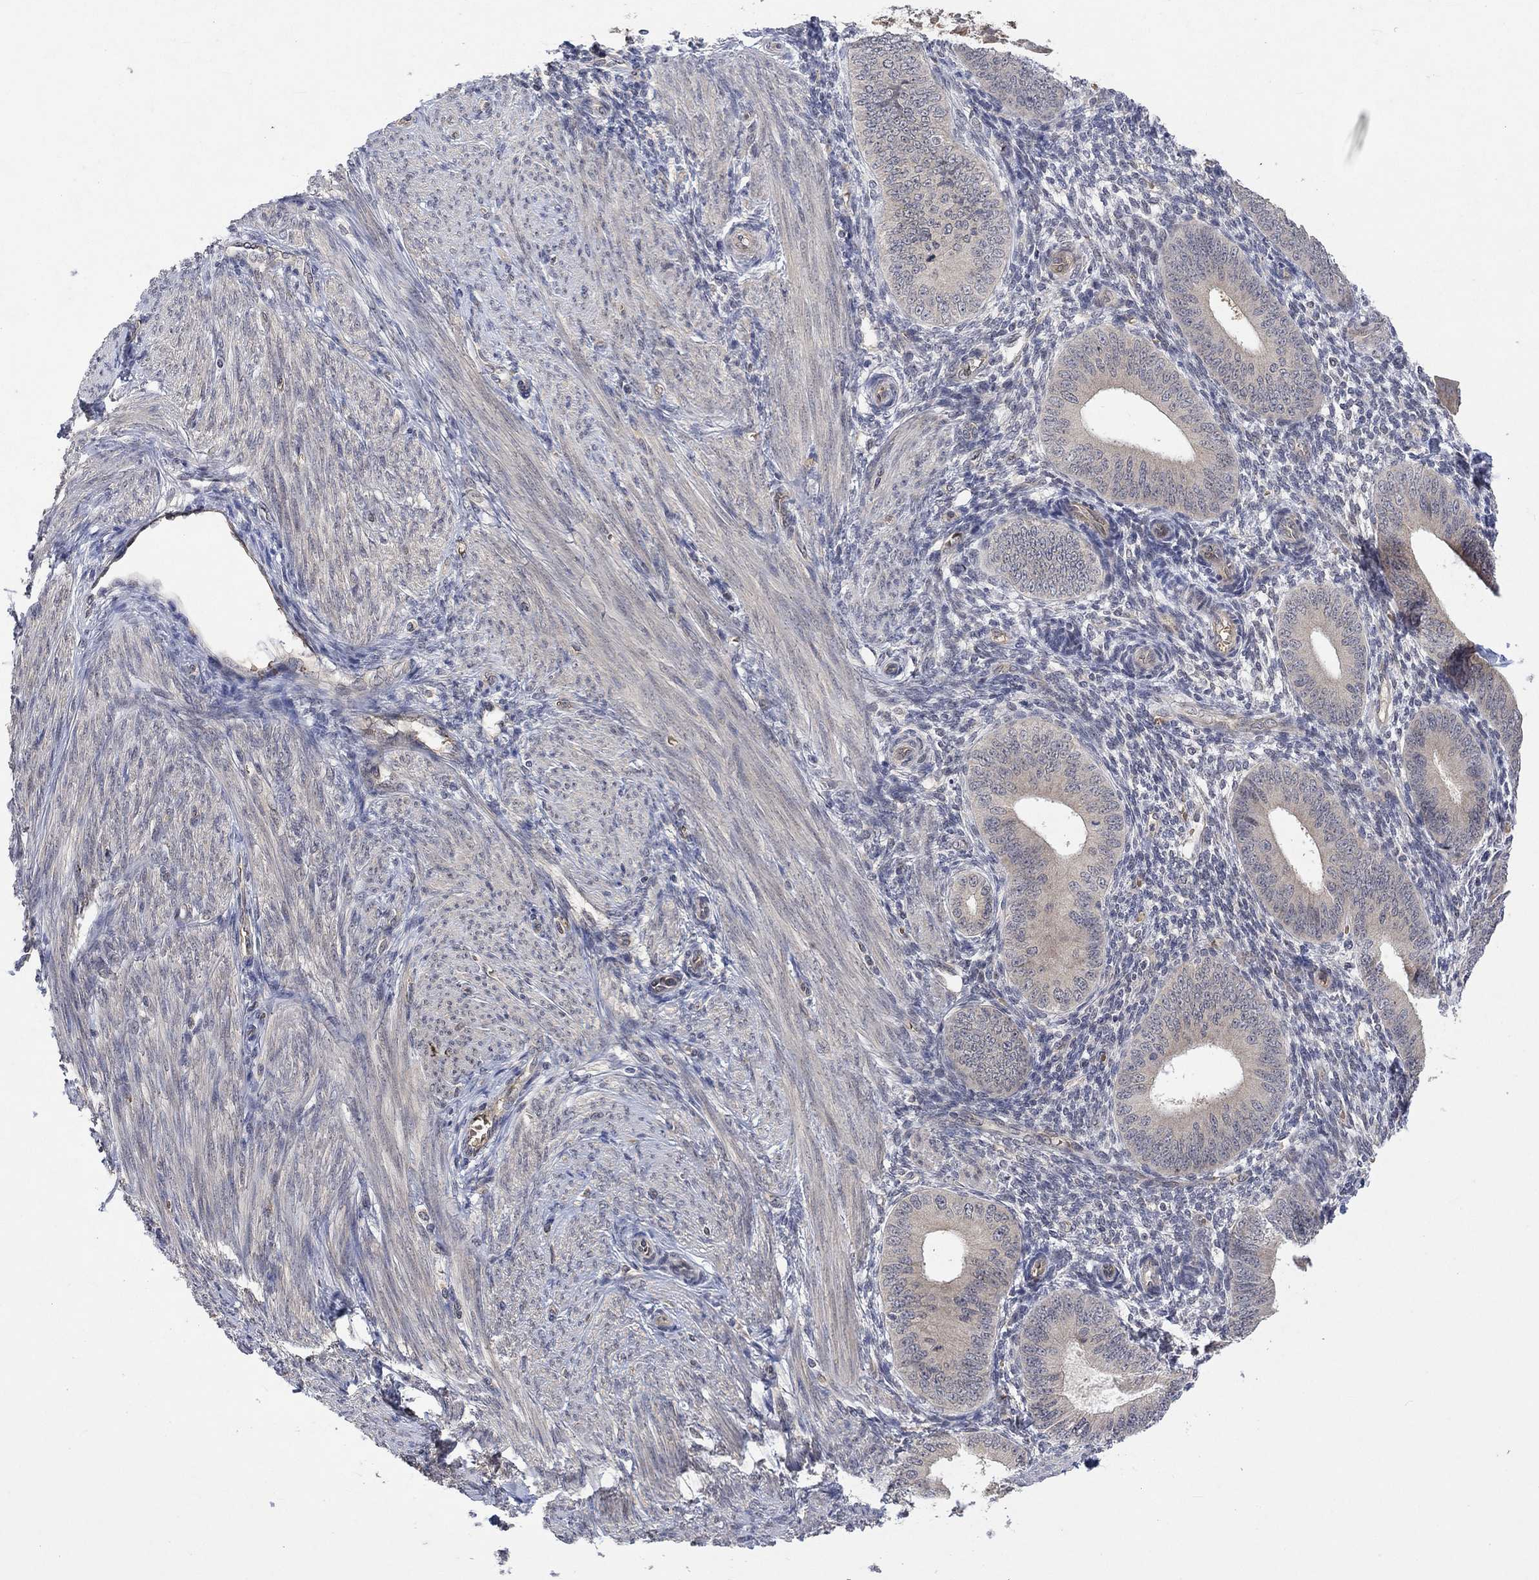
{"staining": {"intensity": "negative", "quantity": "none", "location": "none"}, "tissue": "endometrium", "cell_type": "Cells in endometrial stroma", "image_type": "normal", "snomed": [{"axis": "morphology", "description": "Normal tissue, NOS"}, {"axis": "topography", "description": "Endometrium"}], "caption": "Cells in endometrial stroma are negative for brown protein staining in normal endometrium. (Brightfield microscopy of DAB immunohistochemistry at high magnification).", "gene": "GRIN2D", "patient": {"sex": "female", "age": 39}}